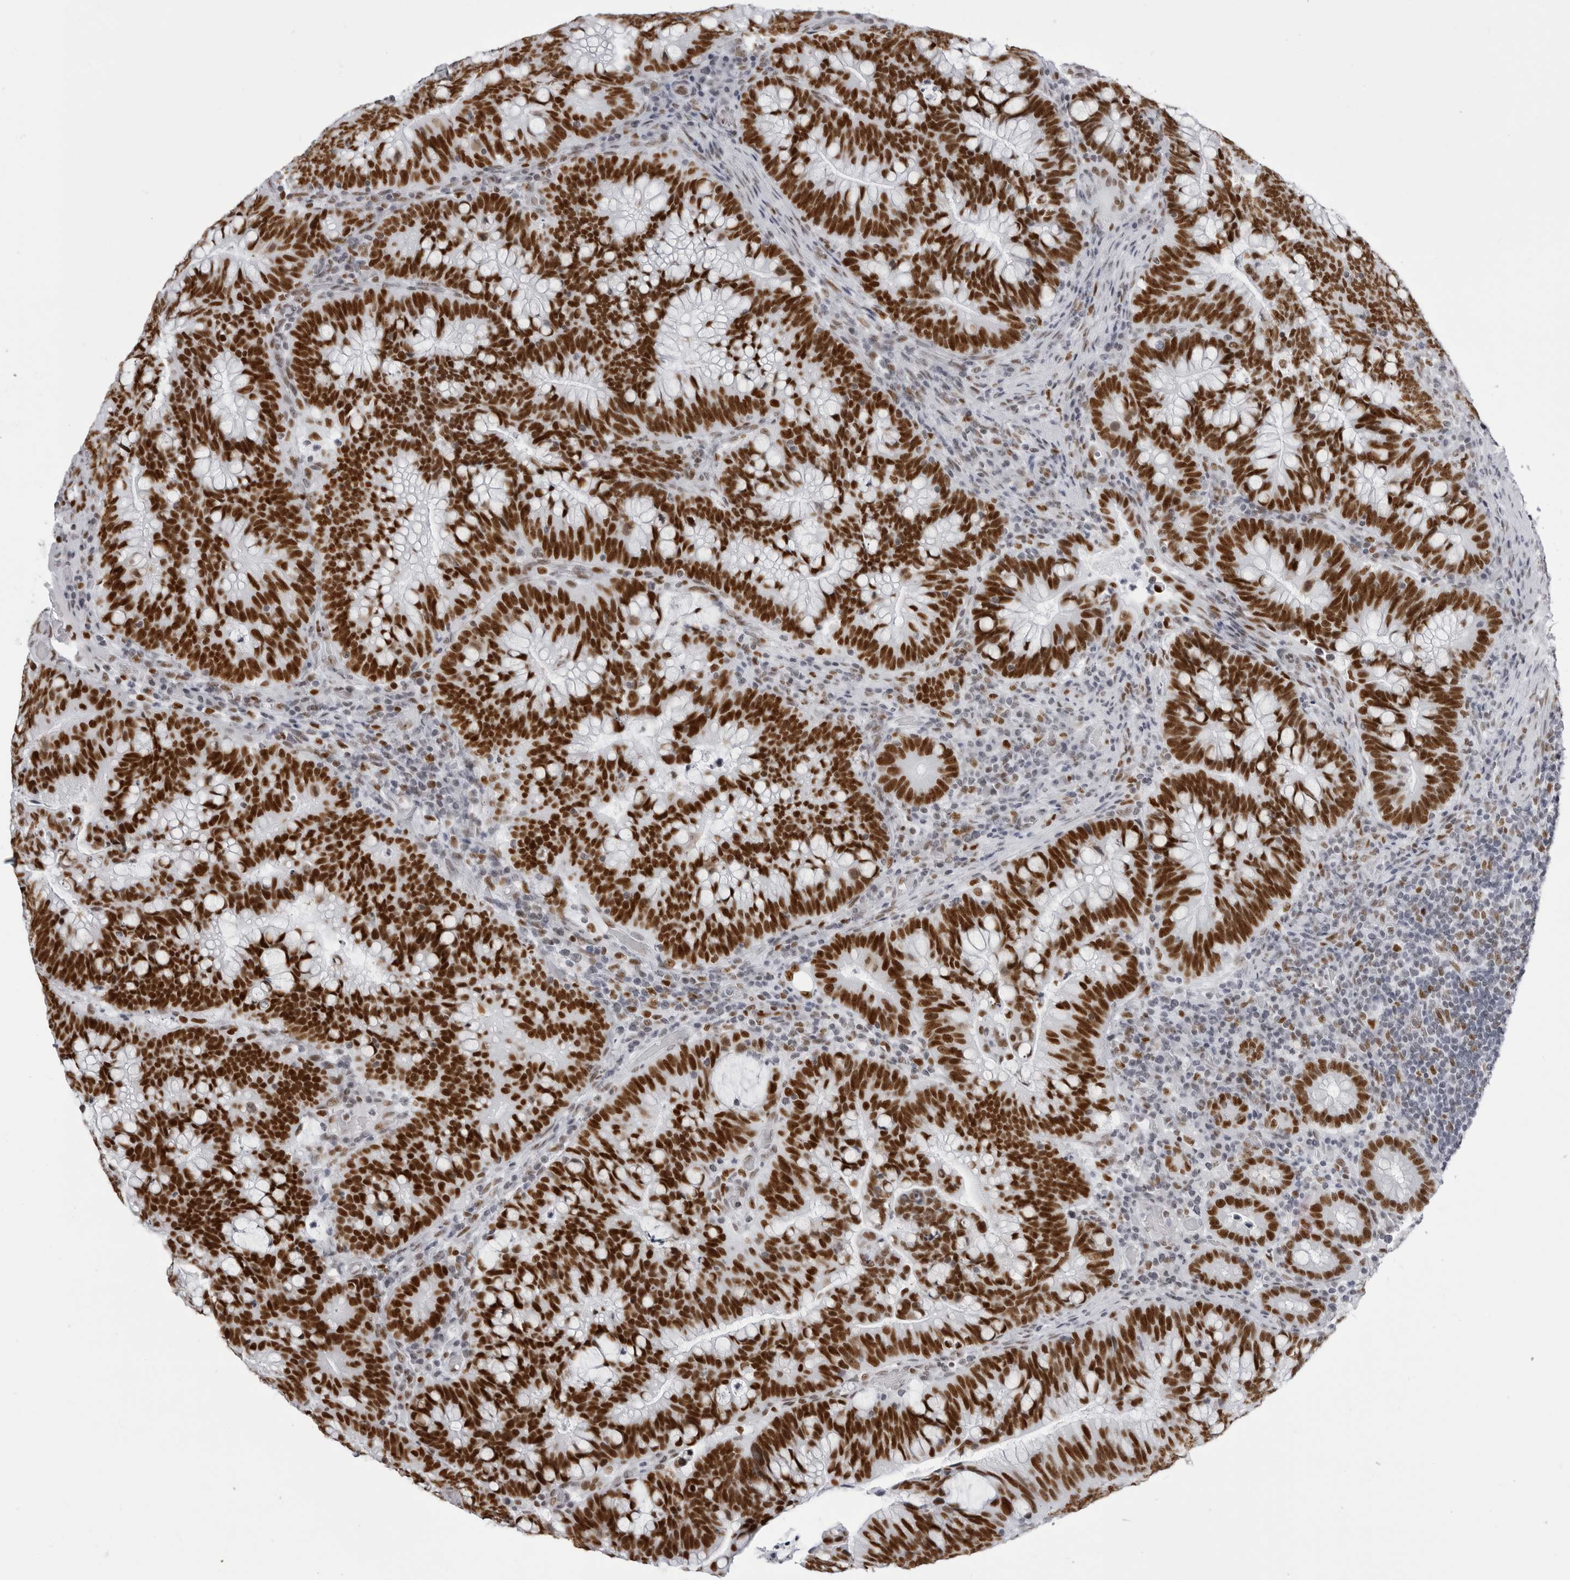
{"staining": {"intensity": "strong", "quantity": ">75%", "location": "nuclear"}, "tissue": "colorectal cancer", "cell_type": "Tumor cells", "image_type": "cancer", "snomed": [{"axis": "morphology", "description": "Adenocarcinoma, NOS"}, {"axis": "topography", "description": "Colon"}], "caption": "This is an image of IHC staining of adenocarcinoma (colorectal), which shows strong staining in the nuclear of tumor cells.", "gene": "IRF2BP2", "patient": {"sex": "female", "age": 66}}